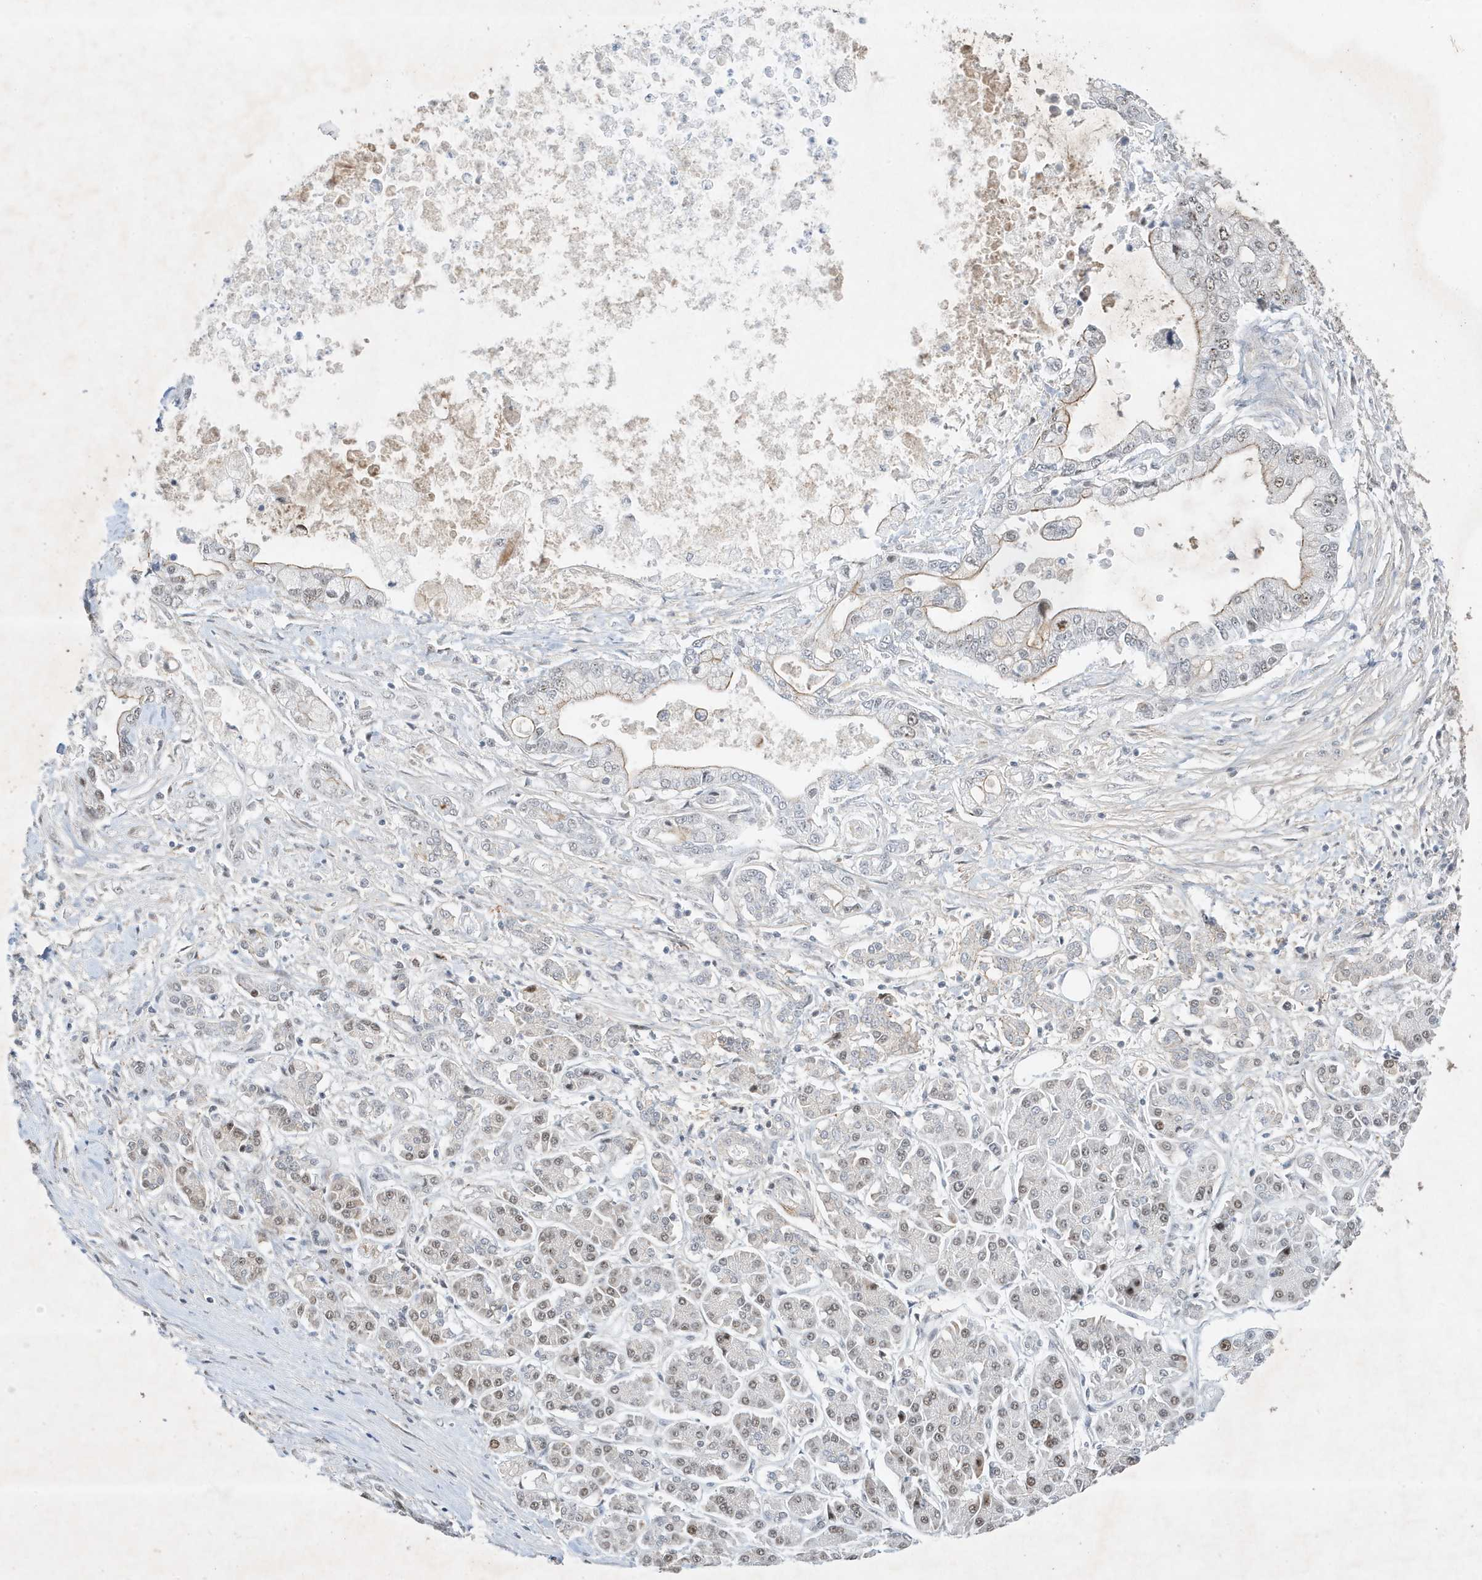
{"staining": {"intensity": "moderate", "quantity": "<25%", "location": "cytoplasmic/membranous"}, "tissue": "pancreatic cancer", "cell_type": "Tumor cells", "image_type": "cancer", "snomed": [{"axis": "morphology", "description": "Adenocarcinoma, NOS"}, {"axis": "topography", "description": "Pancreas"}], "caption": "An immunohistochemistry (IHC) micrograph of tumor tissue is shown. Protein staining in brown labels moderate cytoplasmic/membranous positivity in adenocarcinoma (pancreatic) within tumor cells.", "gene": "MAST3", "patient": {"sex": "male", "age": 69}}